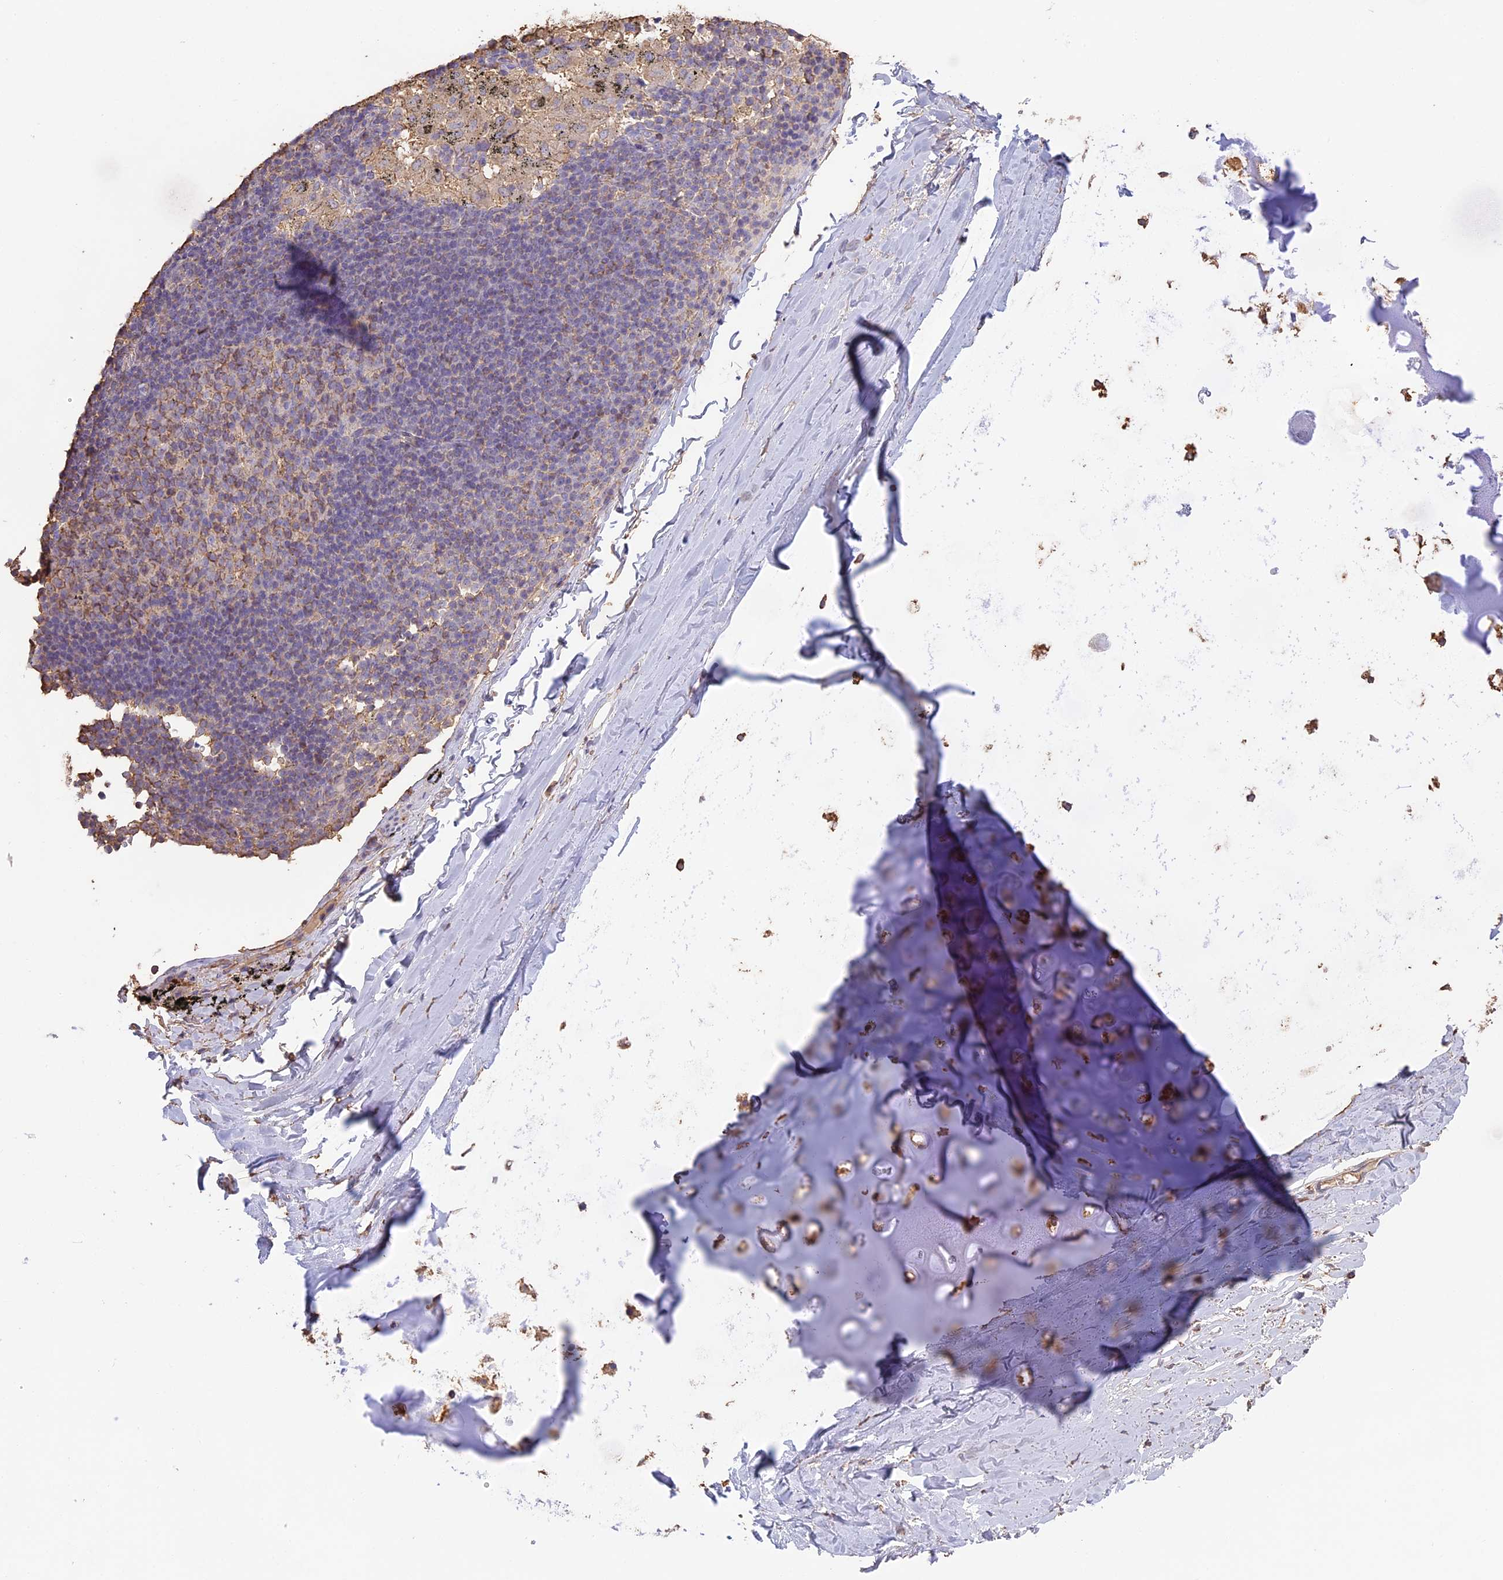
{"staining": {"intensity": "negative", "quantity": "none", "location": "none"}, "tissue": "adipose tissue", "cell_type": "Adipocytes", "image_type": "normal", "snomed": [{"axis": "morphology", "description": "Normal tissue, NOS"}, {"axis": "topography", "description": "Lymph node"}, {"axis": "topography", "description": "Bronchus"}], "caption": "Adipocytes are negative for brown protein staining in unremarkable adipose tissue.", "gene": "ARHGAP19", "patient": {"sex": "male", "age": 63}}